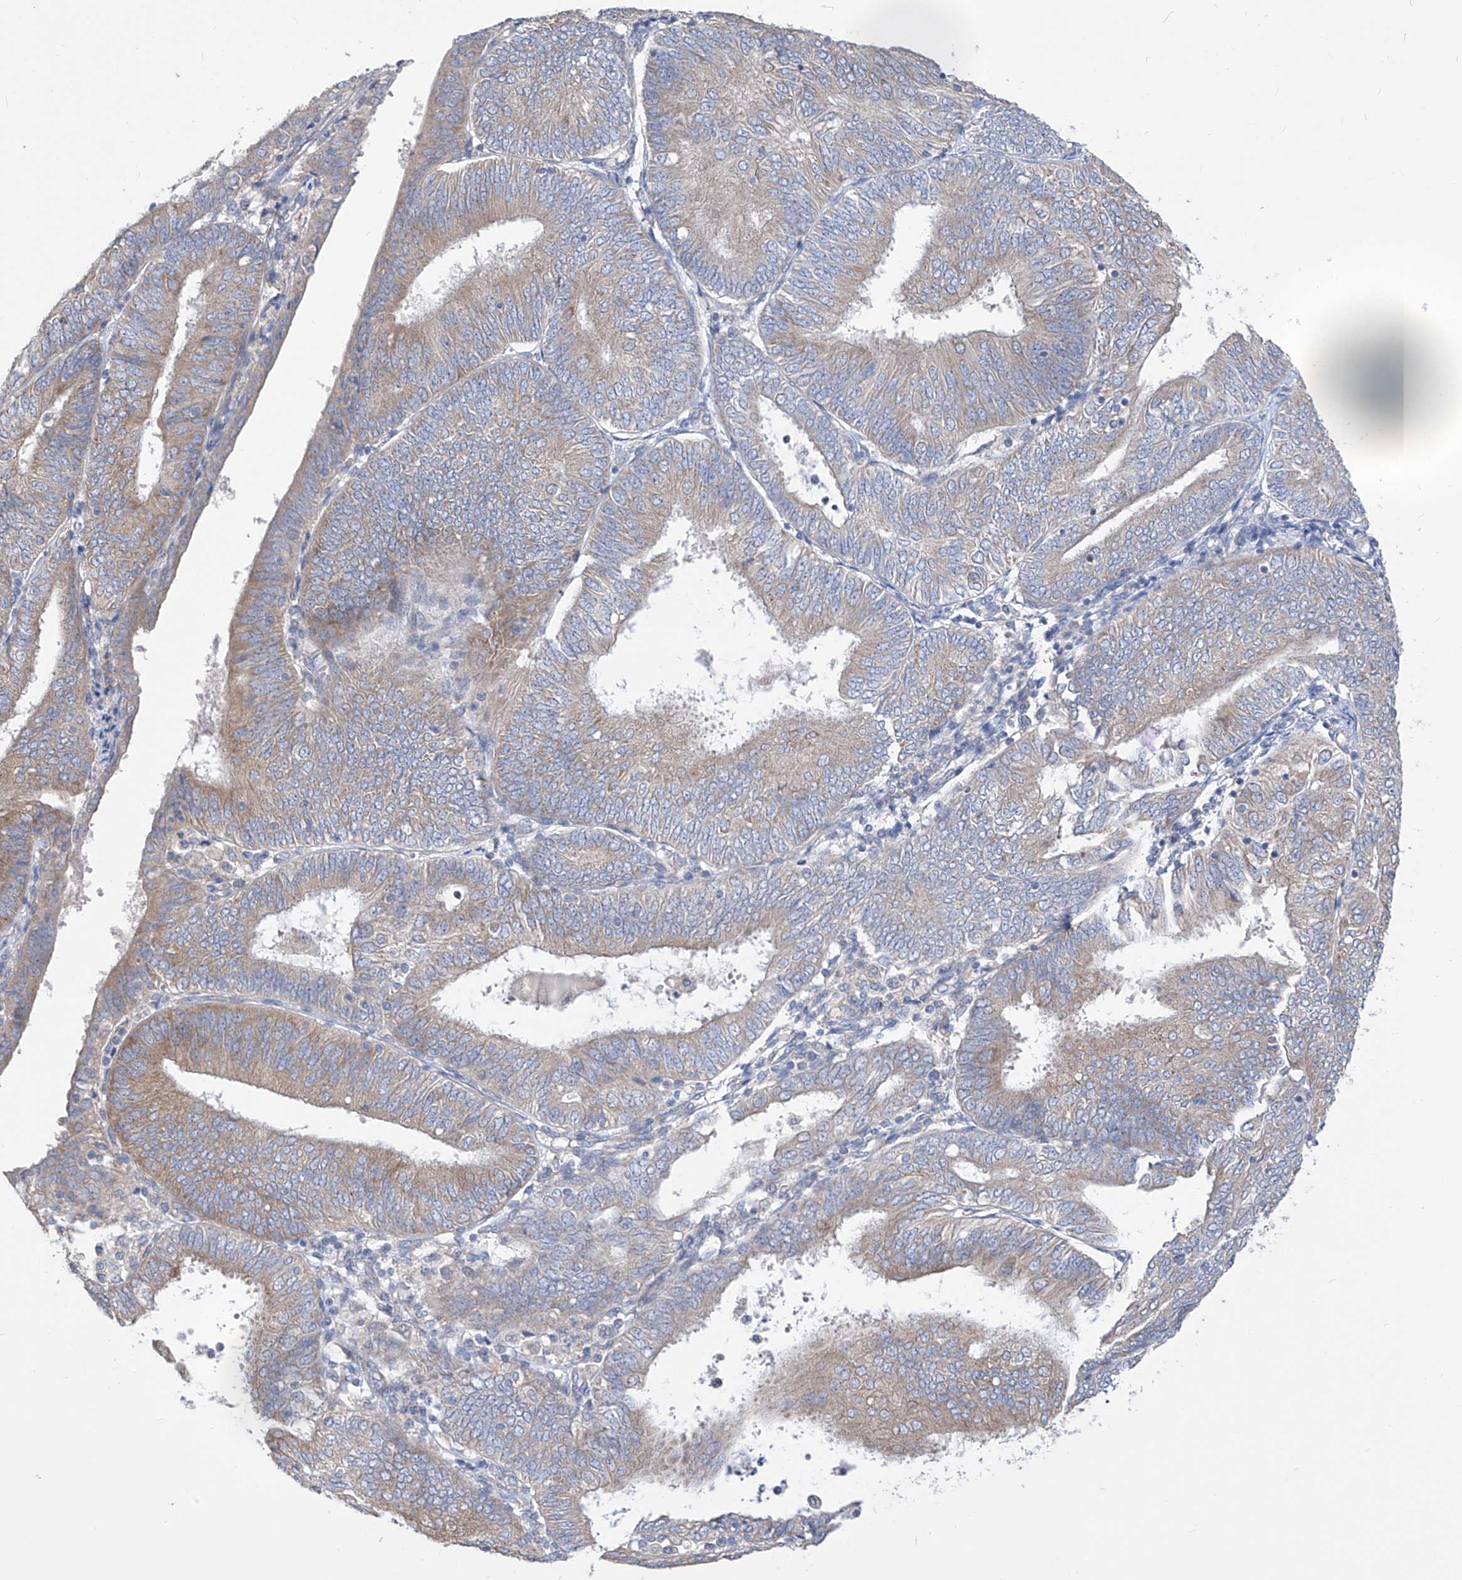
{"staining": {"intensity": "weak", "quantity": "25%-75%", "location": "cytoplasmic/membranous"}, "tissue": "endometrial cancer", "cell_type": "Tumor cells", "image_type": "cancer", "snomed": [{"axis": "morphology", "description": "Adenocarcinoma, NOS"}, {"axis": "topography", "description": "Endometrium"}], "caption": "This image demonstrates immunohistochemistry staining of endometrial cancer, with low weak cytoplasmic/membranous positivity in about 25%-75% of tumor cells.", "gene": "UFL1", "patient": {"sex": "female", "age": 58}}